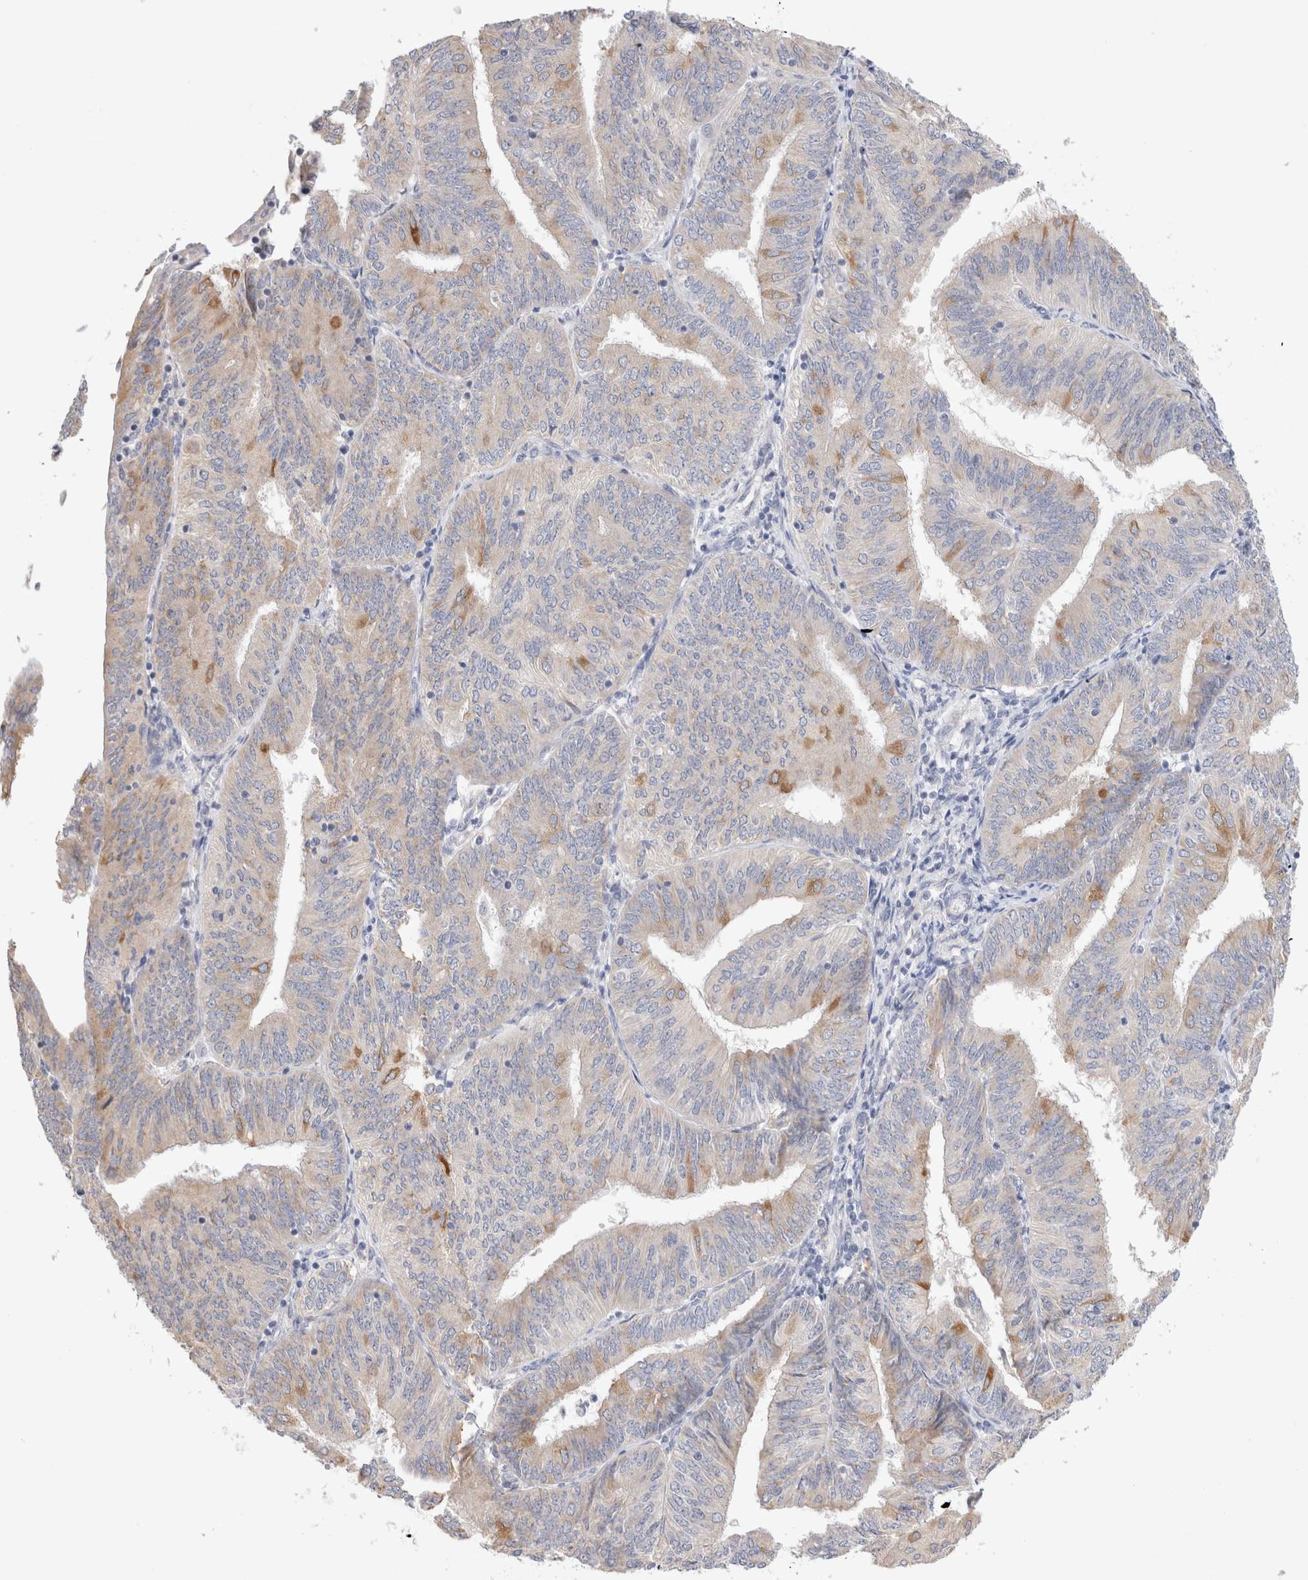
{"staining": {"intensity": "moderate", "quantity": "<25%", "location": "cytoplasmic/membranous"}, "tissue": "endometrial cancer", "cell_type": "Tumor cells", "image_type": "cancer", "snomed": [{"axis": "morphology", "description": "Adenocarcinoma, NOS"}, {"axis": "topography", "description": "Endometrium"}], "caption": "Endometrial cancer stained with a protein marker exhibits moderate staining in tumor cells.", "gene": "GADD45G", "patient": {"sex": "female", "age": 58}}